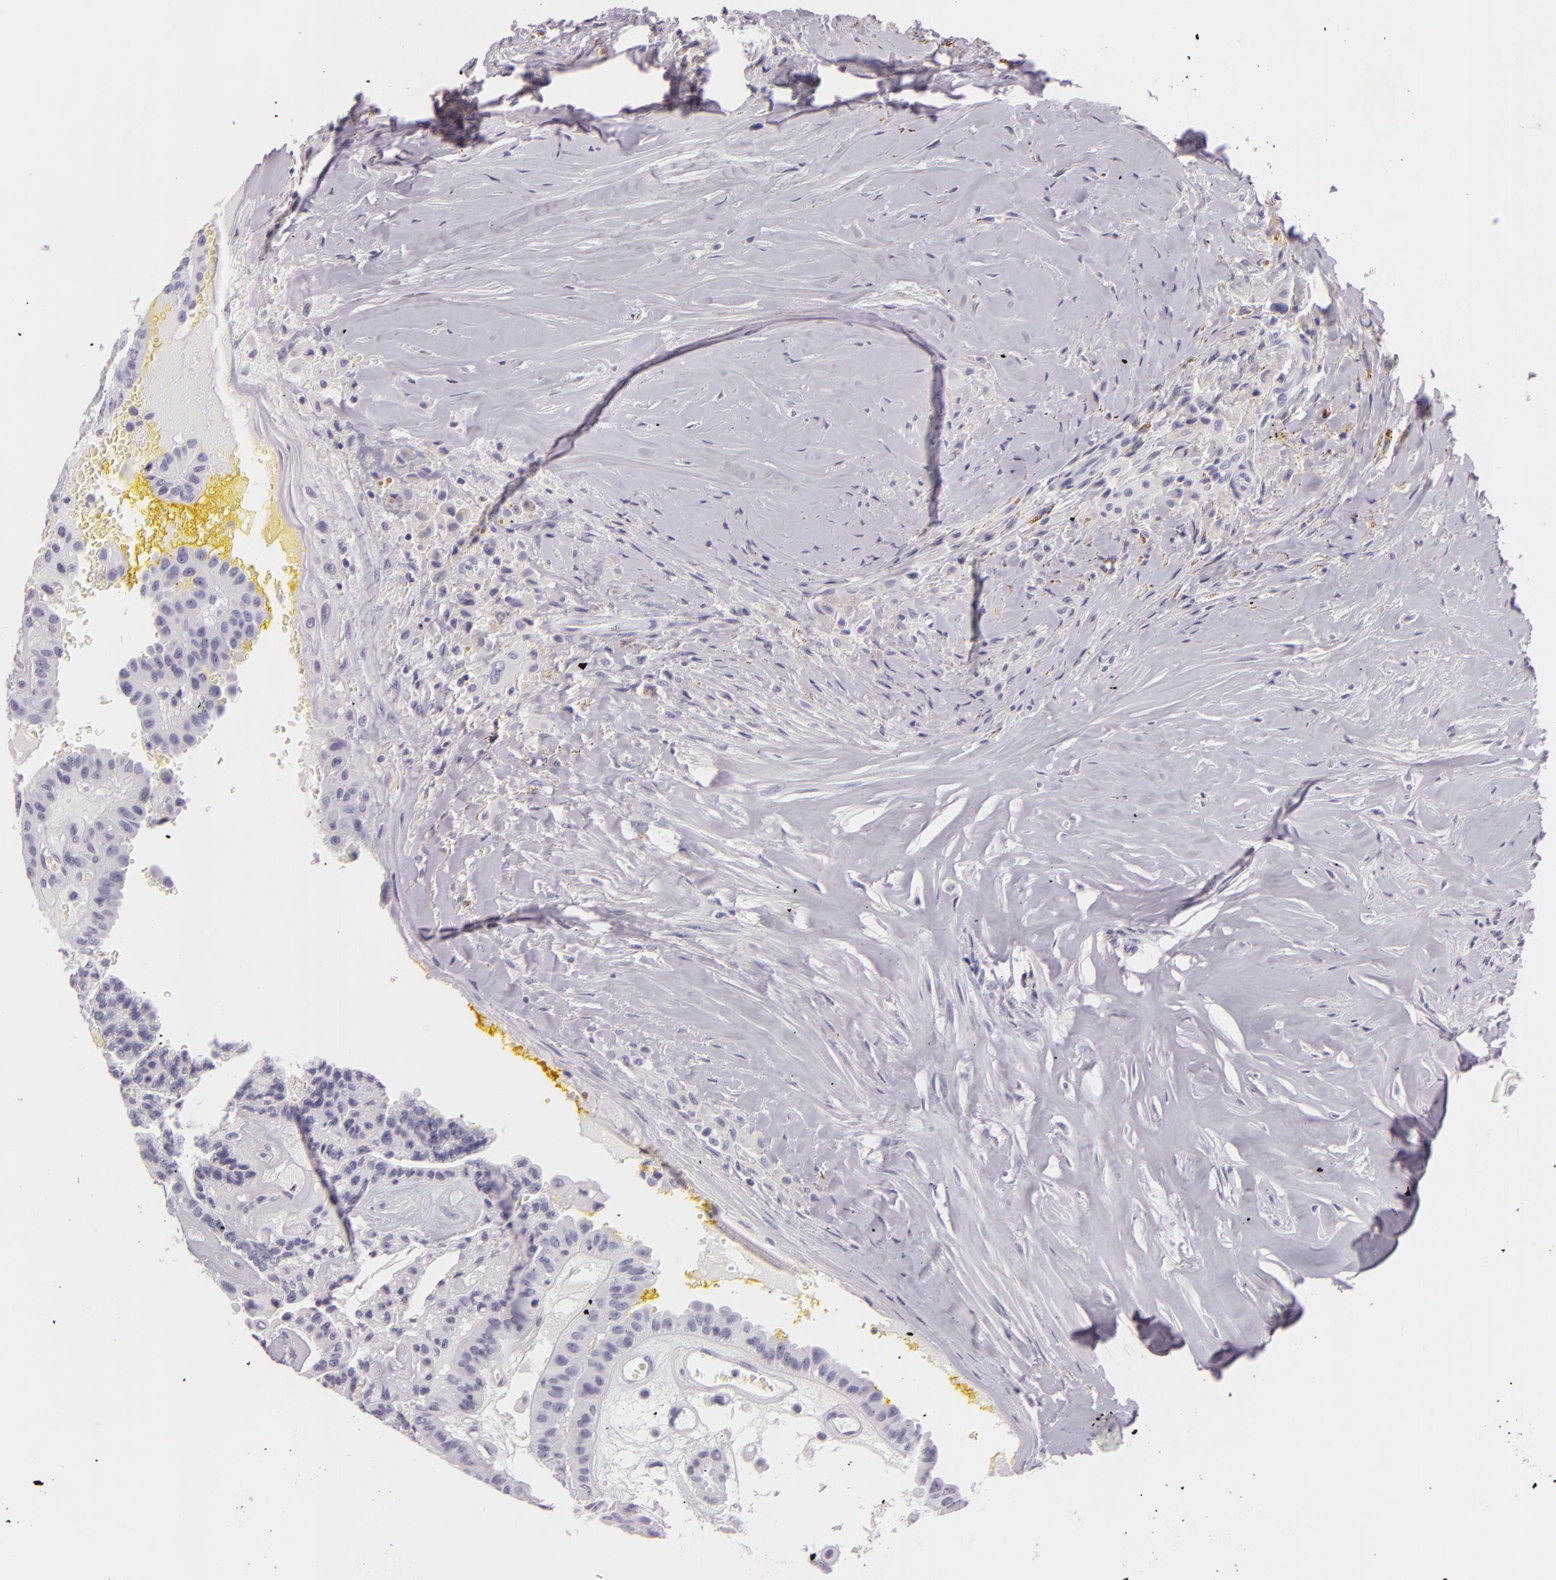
{"staining": {"intensity": "negative", "quantity": "none", "location": "none"}, "tissue": "thyroid cancer", "cell_type": "Tumor cells", "image_type": "cancer", "snomed": [{"axis": "morphology", "description": "Papillary adenocarcinoma, NOS"}, {"axis": "topography", "description": "Thyroid gland"}], "caption": "High power microscopy photomicrograph of an IHC micrograph of papillary adenocarcinoma (thyroid), revealing no significant expression in tumor cells.", "gene": "DLG4", "patient": {"sex": "male", "age": 87}}